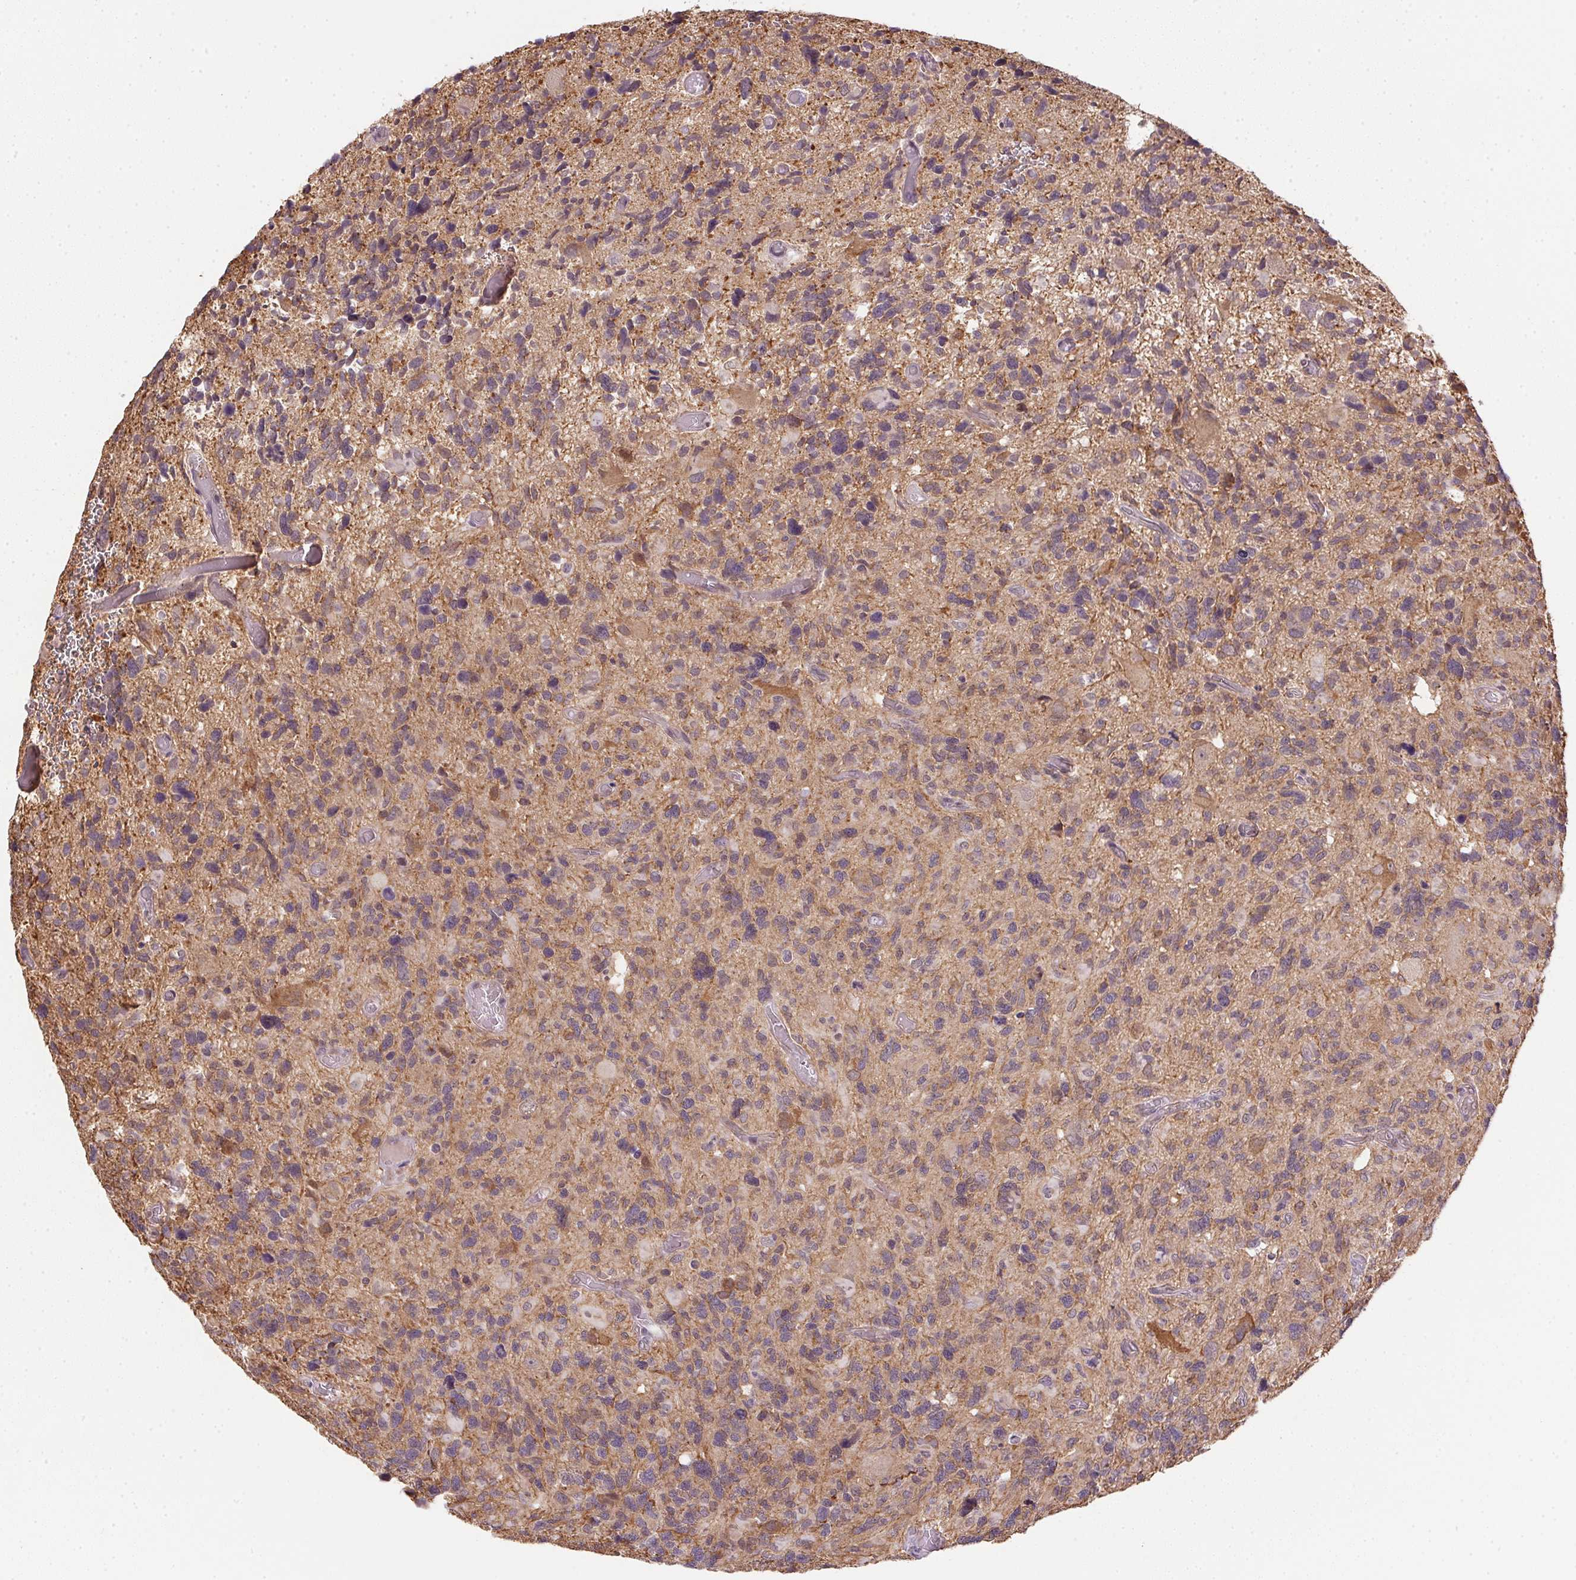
{"staining": {"intensity": "weak", "quantity": "<25%", "location": "cytoplasmic/membranous"}, "tissue": "glioma", "cell_type": "Tumor cells", "image_type": "cancer", "snomed": [{"axis": "morphology", "description": "Glioma, malignant, High grade"}, {"axis": "topography", "description": "Brain"}], "caption": "An immunohistochemistry (IHC) photomicrograph of malignant high-grade glioma is shown. There is no staining in tumor cells of malignant high-grade glioma.", "gene": "CFAP92", "patient": {"sex": "male", "age": 49}}